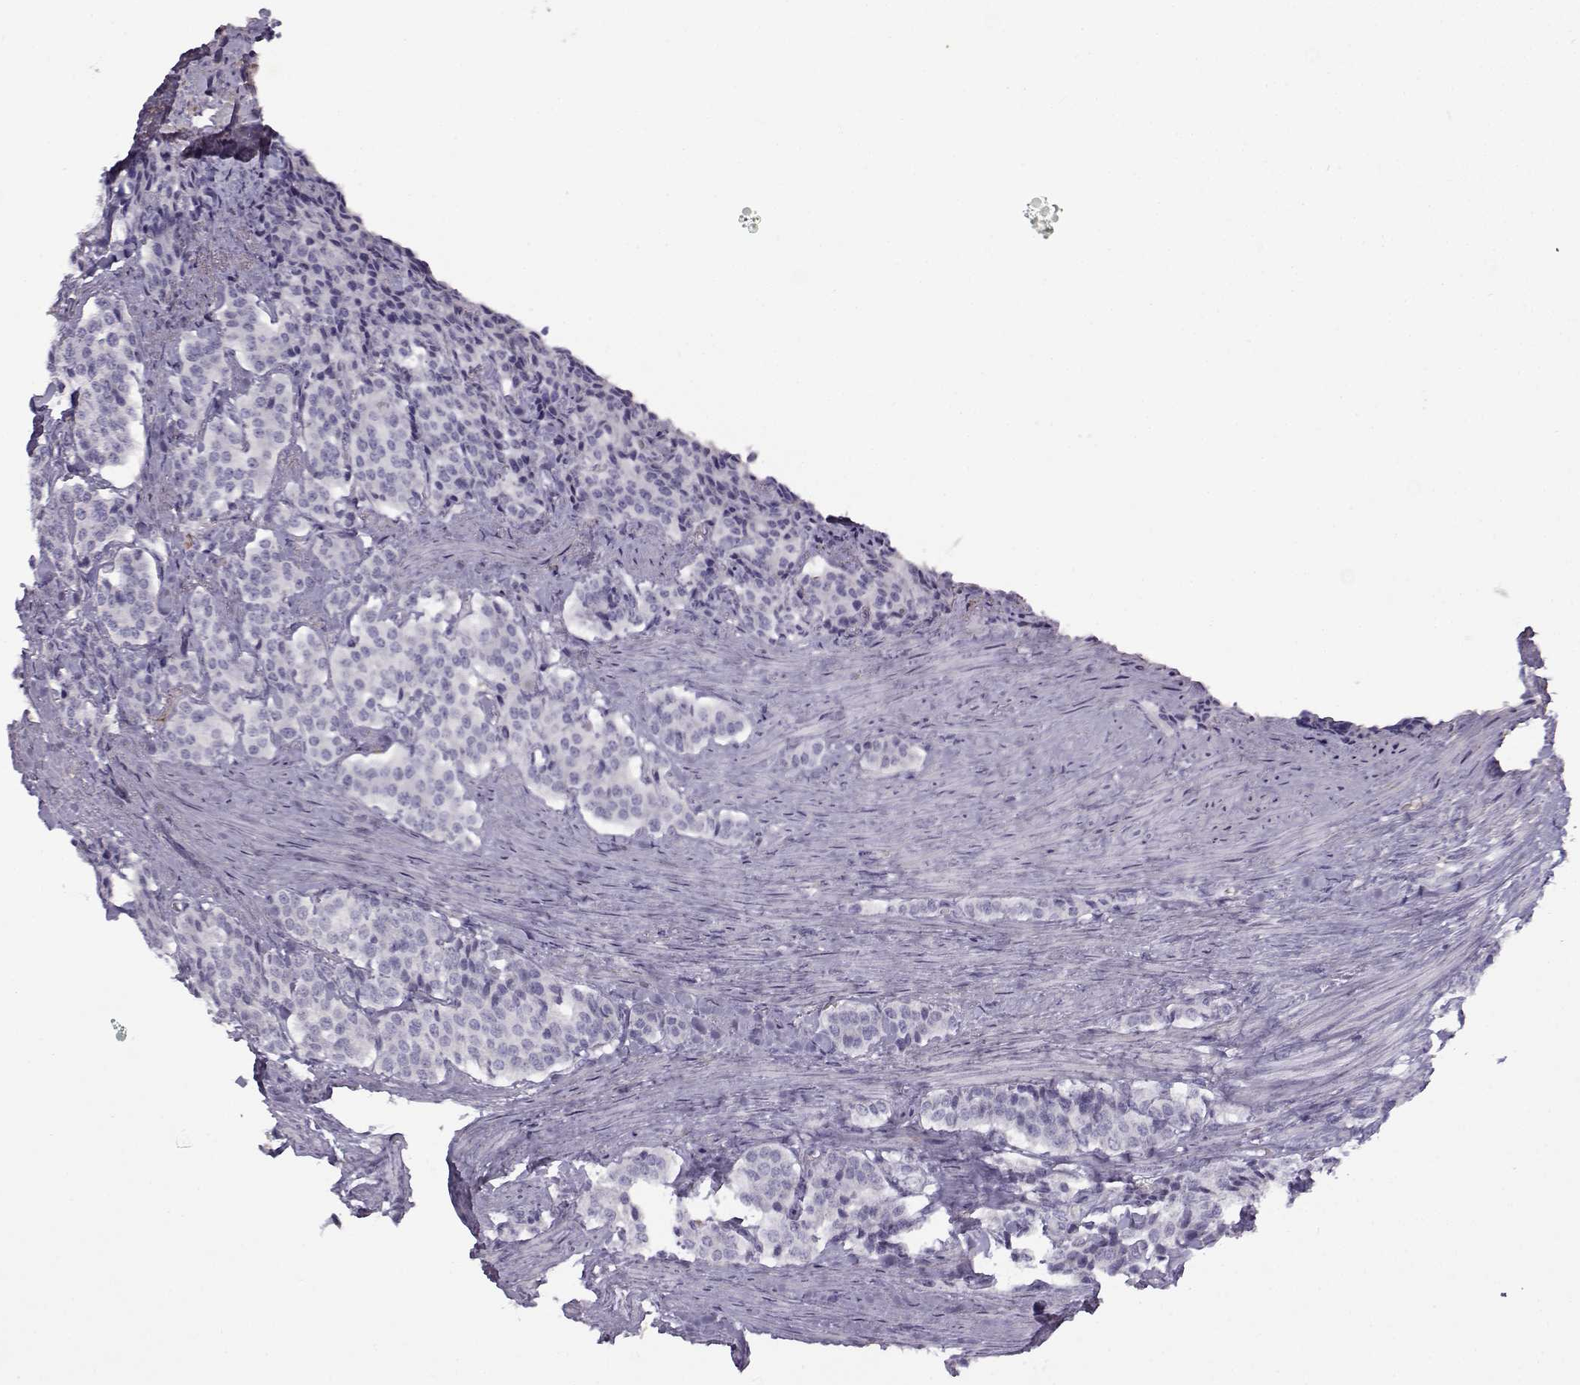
{"staining": {"intensity": "negative", "quantity": "none", "location": "none"}, "tissue": "carcinoid", "cell_type": "Tumor cells", "image_type": "cancer", "snomed": [{"axis": "morphology", "description": "Carcinoid, malignant, NOS"}, {"axis": "topography", "description": "Small intestine"}], "caption": "Image shows no significant protein expression in tumor cells of carcinoid. (Stains: DAB (3,3'-diaminobenzidine) immunohistochemistry with hematoxylin counter stain, Microscopy: brightfield microscopy at high magnification).", "gene": "GTSF1L", "patient": {"sex": "female", "age": 58}}